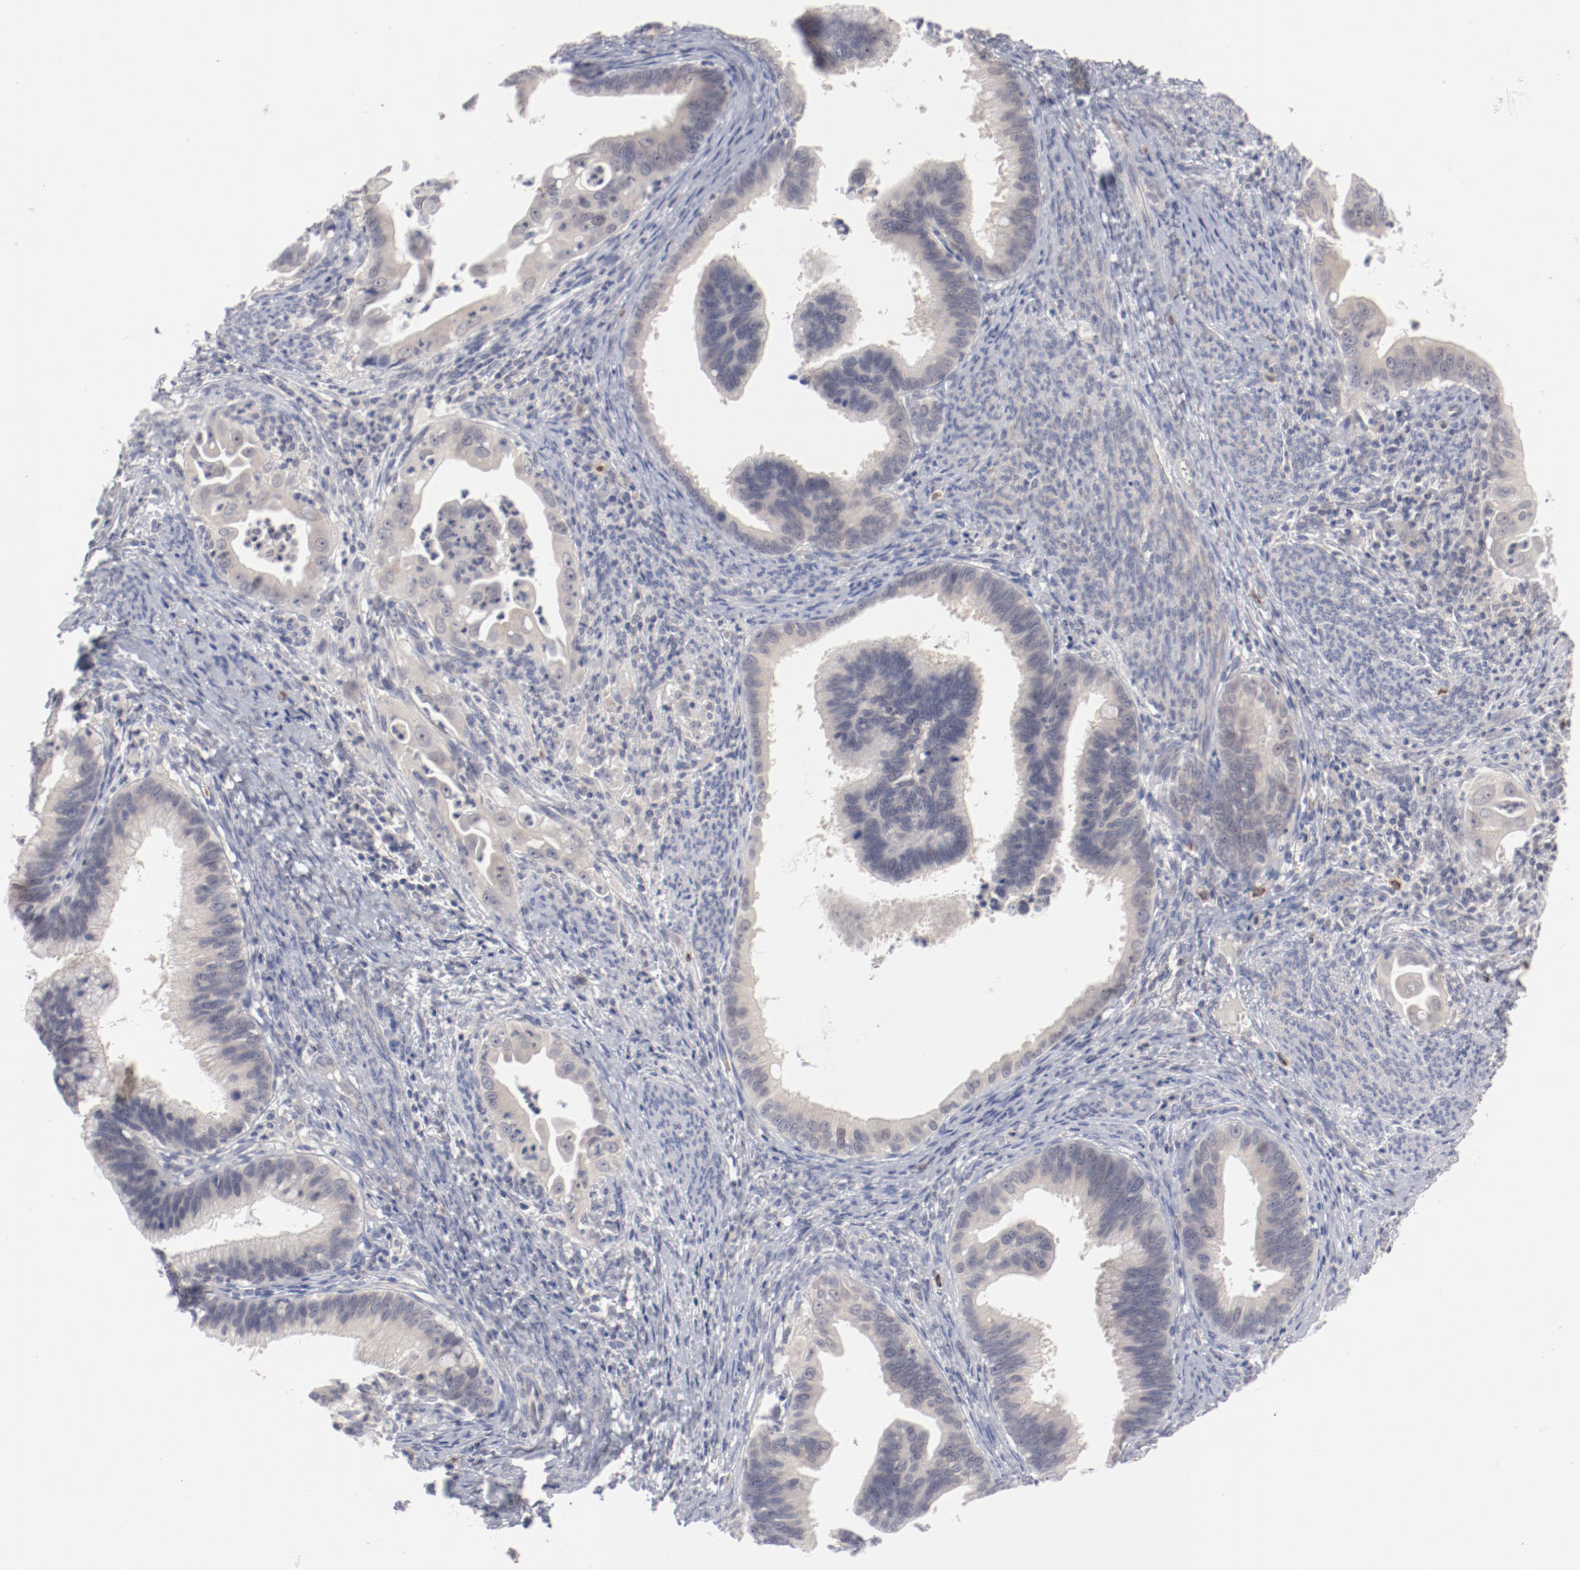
{"staining": {"intensity": "negative", "quantity": "none", "location": "none"}, "tissue": "cervical cancer", "cell_type": "Tumor cells", "image_type": "cancer", "snomed": [{"axis": "morphology", "description": "Adenocarcinoma, NOS"}, {"axis": "topography", "description": "Cervix"}], "caption": "Human cervical adenocarcinoma stained for a protein using IHC exhibits no positivity in tumor cells.", "gene": "SH3BGR", "patient": {"sex": "female", "age": 47}}